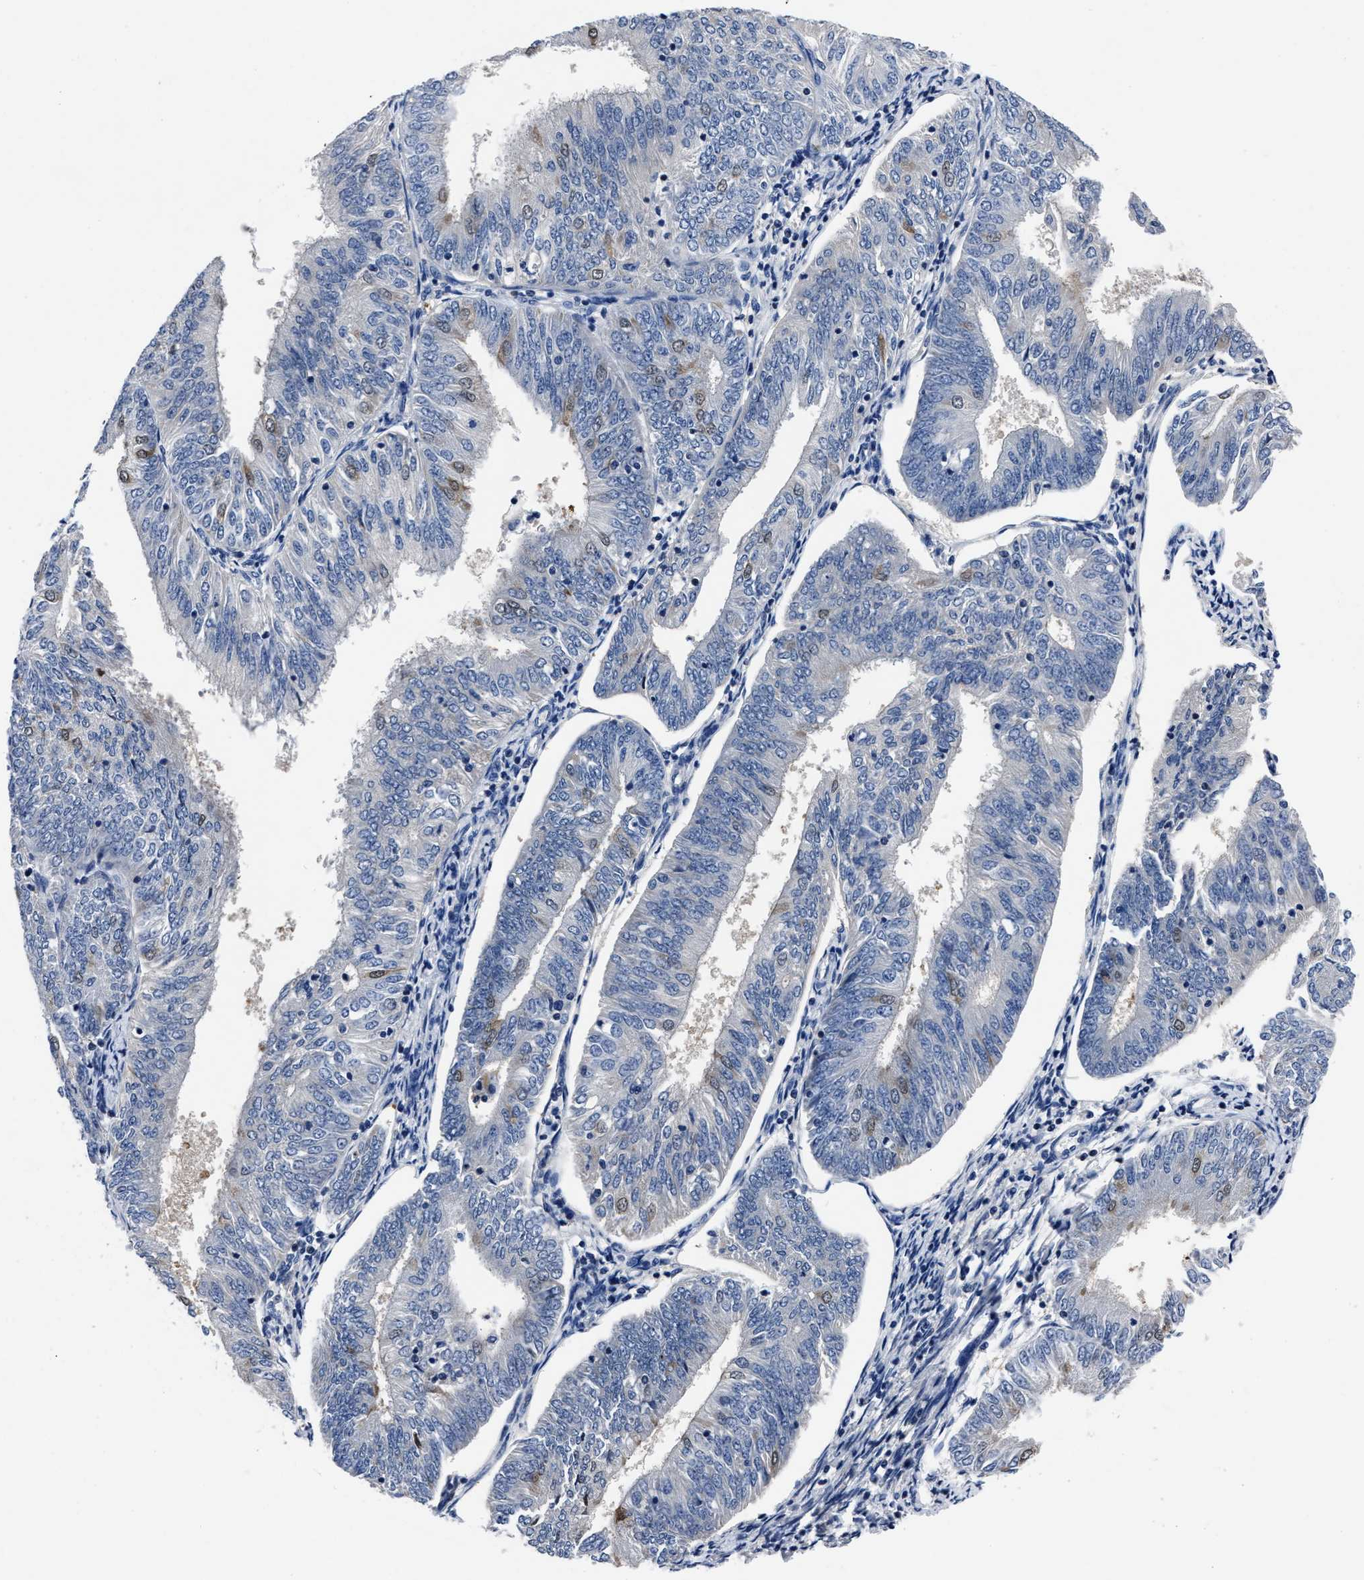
{"staining": {"intensity": "weak", "quantity": "<25%", "location": "nuclear"}, "tissue": "endometrial cancer", "cell_type": "Tumor cells", "image_type": "cancer", "snomed": [{"axis": "morphology", "description": "Adenocarcinoma, NOS"}, {"axis": "topography", "description": "Endometrium"}], "caption": "Immunohistochemistry of human endometrial cancer shows no staining in tumor cells. (DAB (3,3'-diaminobenzidine) immunohistochemistry visualized using brightfield microscopy, high magnification).", "gene": "OR10G3", "patient": {"sex": "female", "age": 58}}